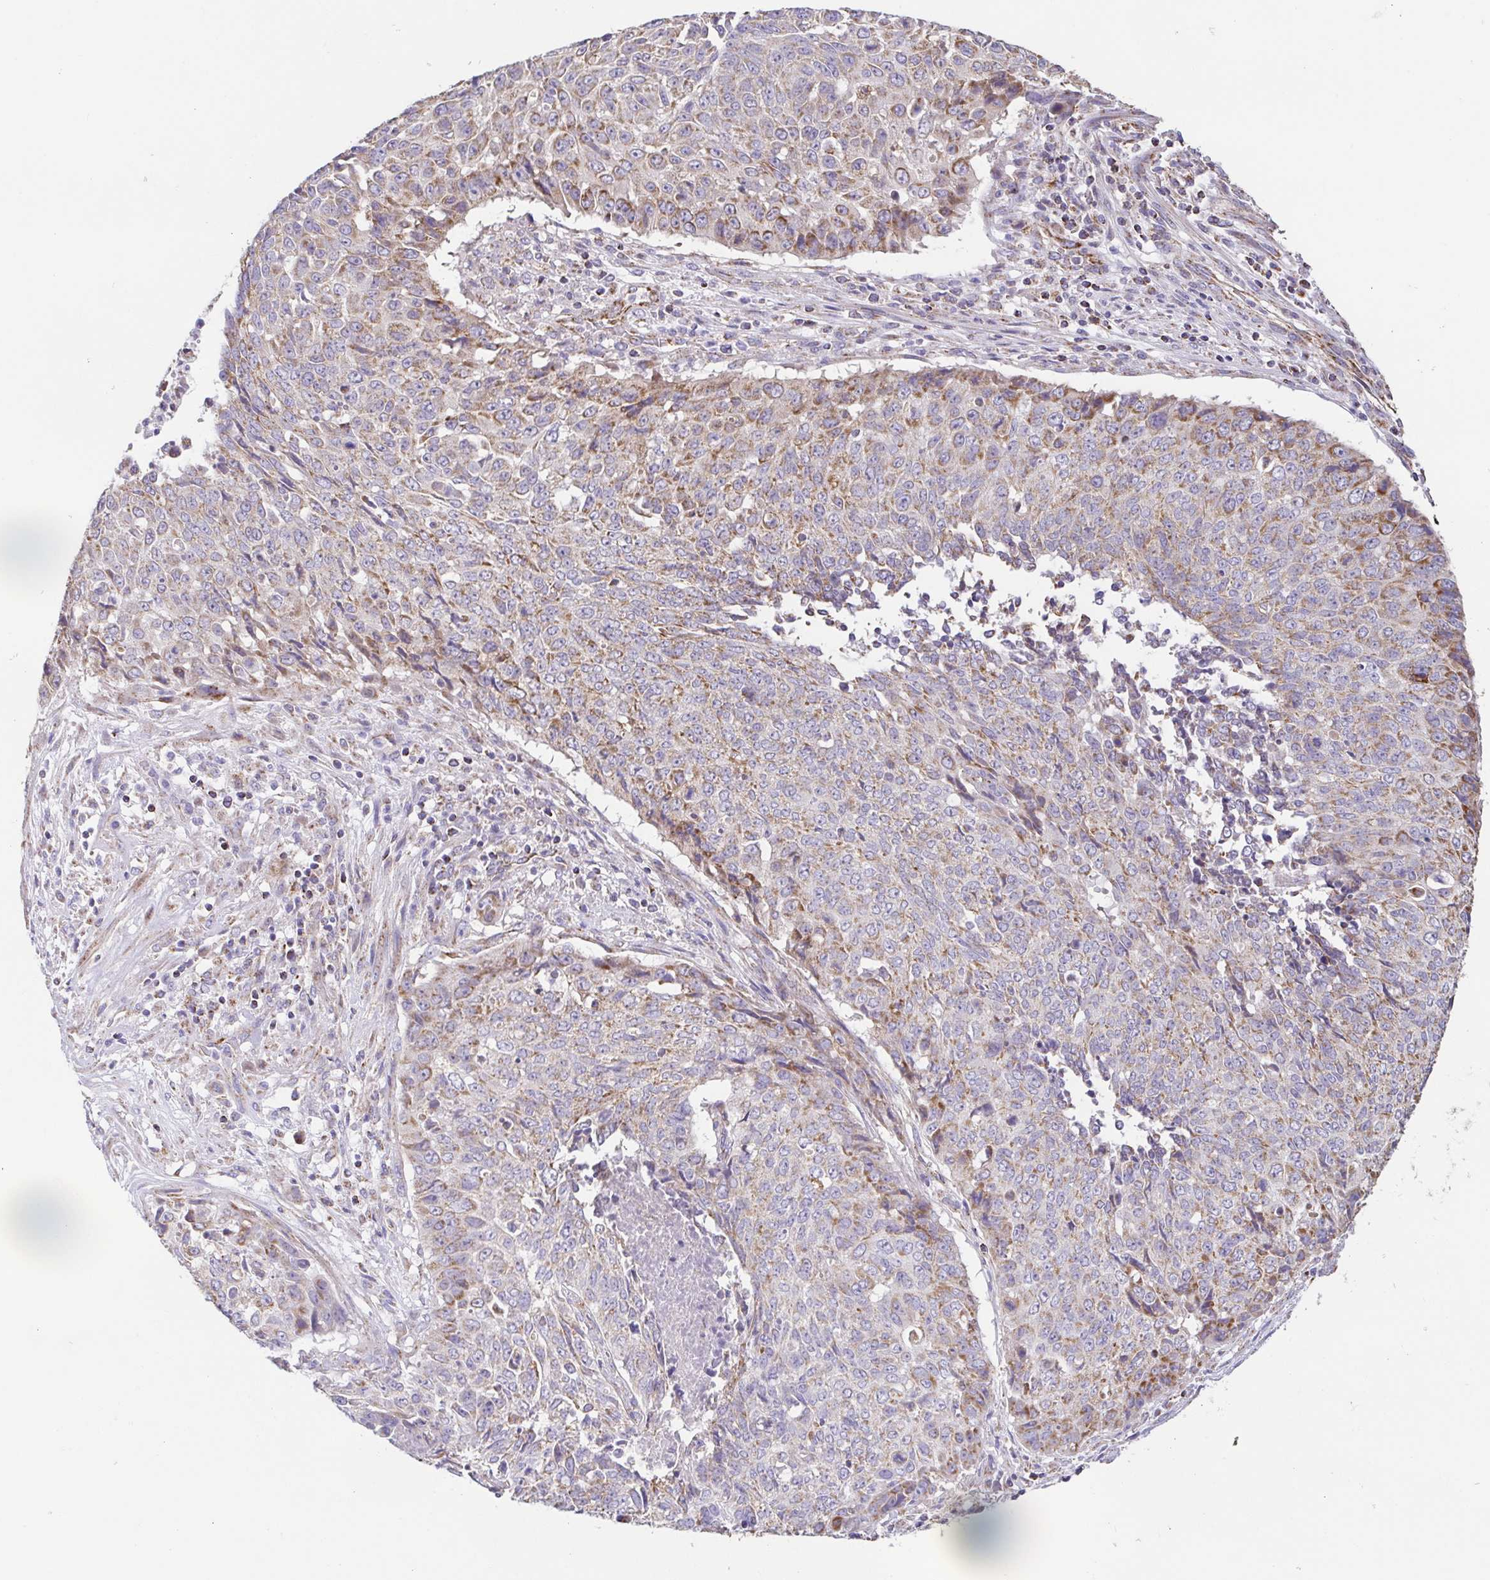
{"staining": {"intensity": "moderate", "quantity": "25%-75%", "location": "cytoplasmic/membranous"}, "tissue": "lung cancer", "cell_type": "Tumor cells", "image_type": "cancer", "snomed": [{"axis": "morphology", "description": "Normal tissue, NOS"}, {"axis": "morphology", "description": "Squamous cell carcinoma, NOS"}, {"axis": "topography", "description": "Bronchus"}, {"axis": "topography", "description": "Lung"}], "caption": "High-power microscopy captured an IHC histopathology image of lung squamous cell carcinoma, revealing moderate cytoplasmic/membranous staining in approximately 25%-75% of tumor cells. The staining was performed using DAB (3,3'-diaminobenzidine) to visualize the protein expression in brown, while the nuclei were stained in blue with hematoxylin (Magnification: 20x).", "gene": "GINM1", "patient": {"sex": "male", "age": 64}}